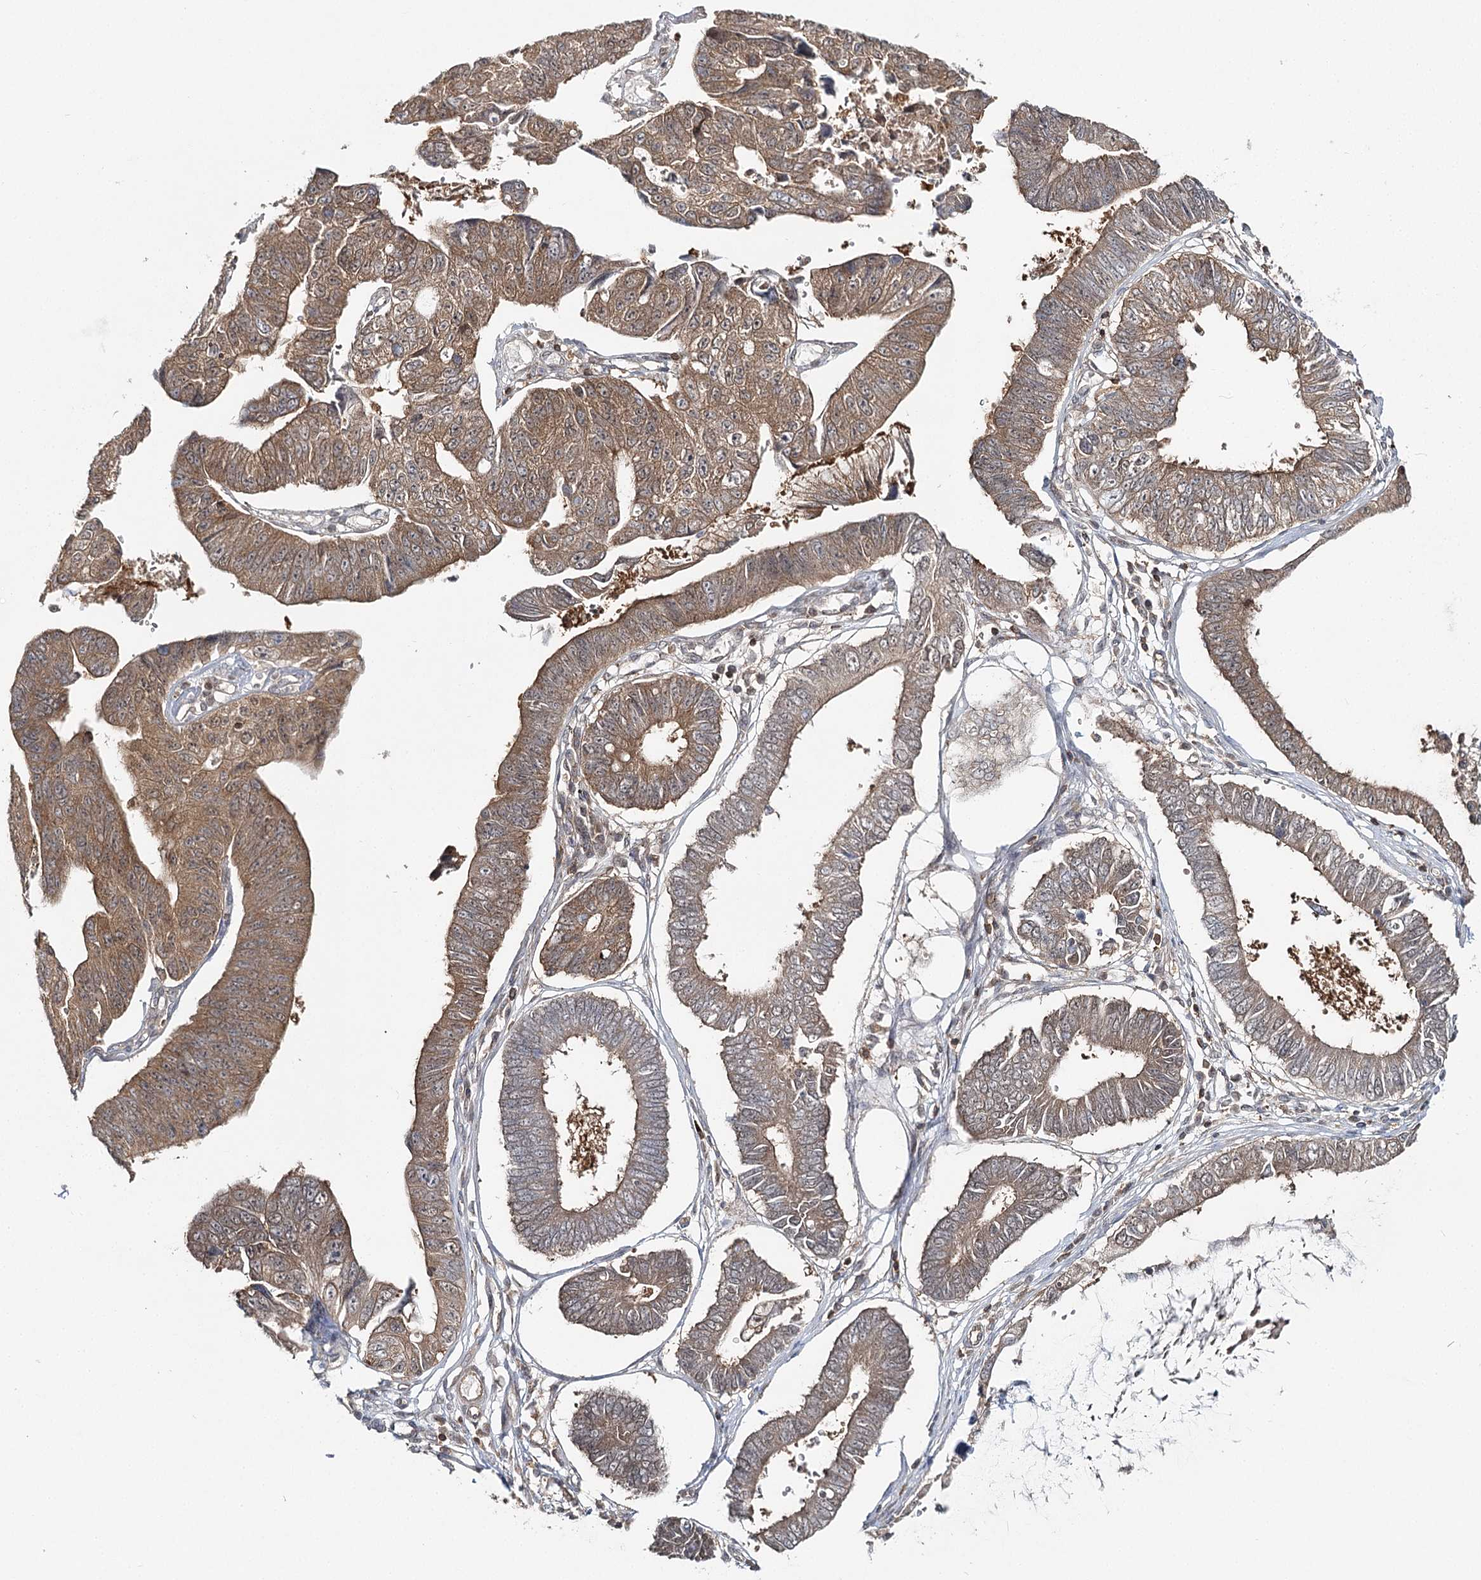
{"staining": {"intensity": "moderate", "quantity": ">75%", "location": "cytoplasmic/membranous"}, "tissue": "stomach cancer", "cell_type": "Tumor cells", "image_type": "cancer", "snomed": [{"axis": "morphology", "description": "Adenocarcinoma, NOS"}, {"axis": "topography", "description": "Stomach"}], "caption": "Brown immunohistochemical staining in adenocarcinoma (stomach) shows moderate cytoplasmic/membranous expression in about >75% of tumor cells. Nuclei are stained in blue.", "gene": "FAM120B", "patient": {"sex": "male", "age": 59}}